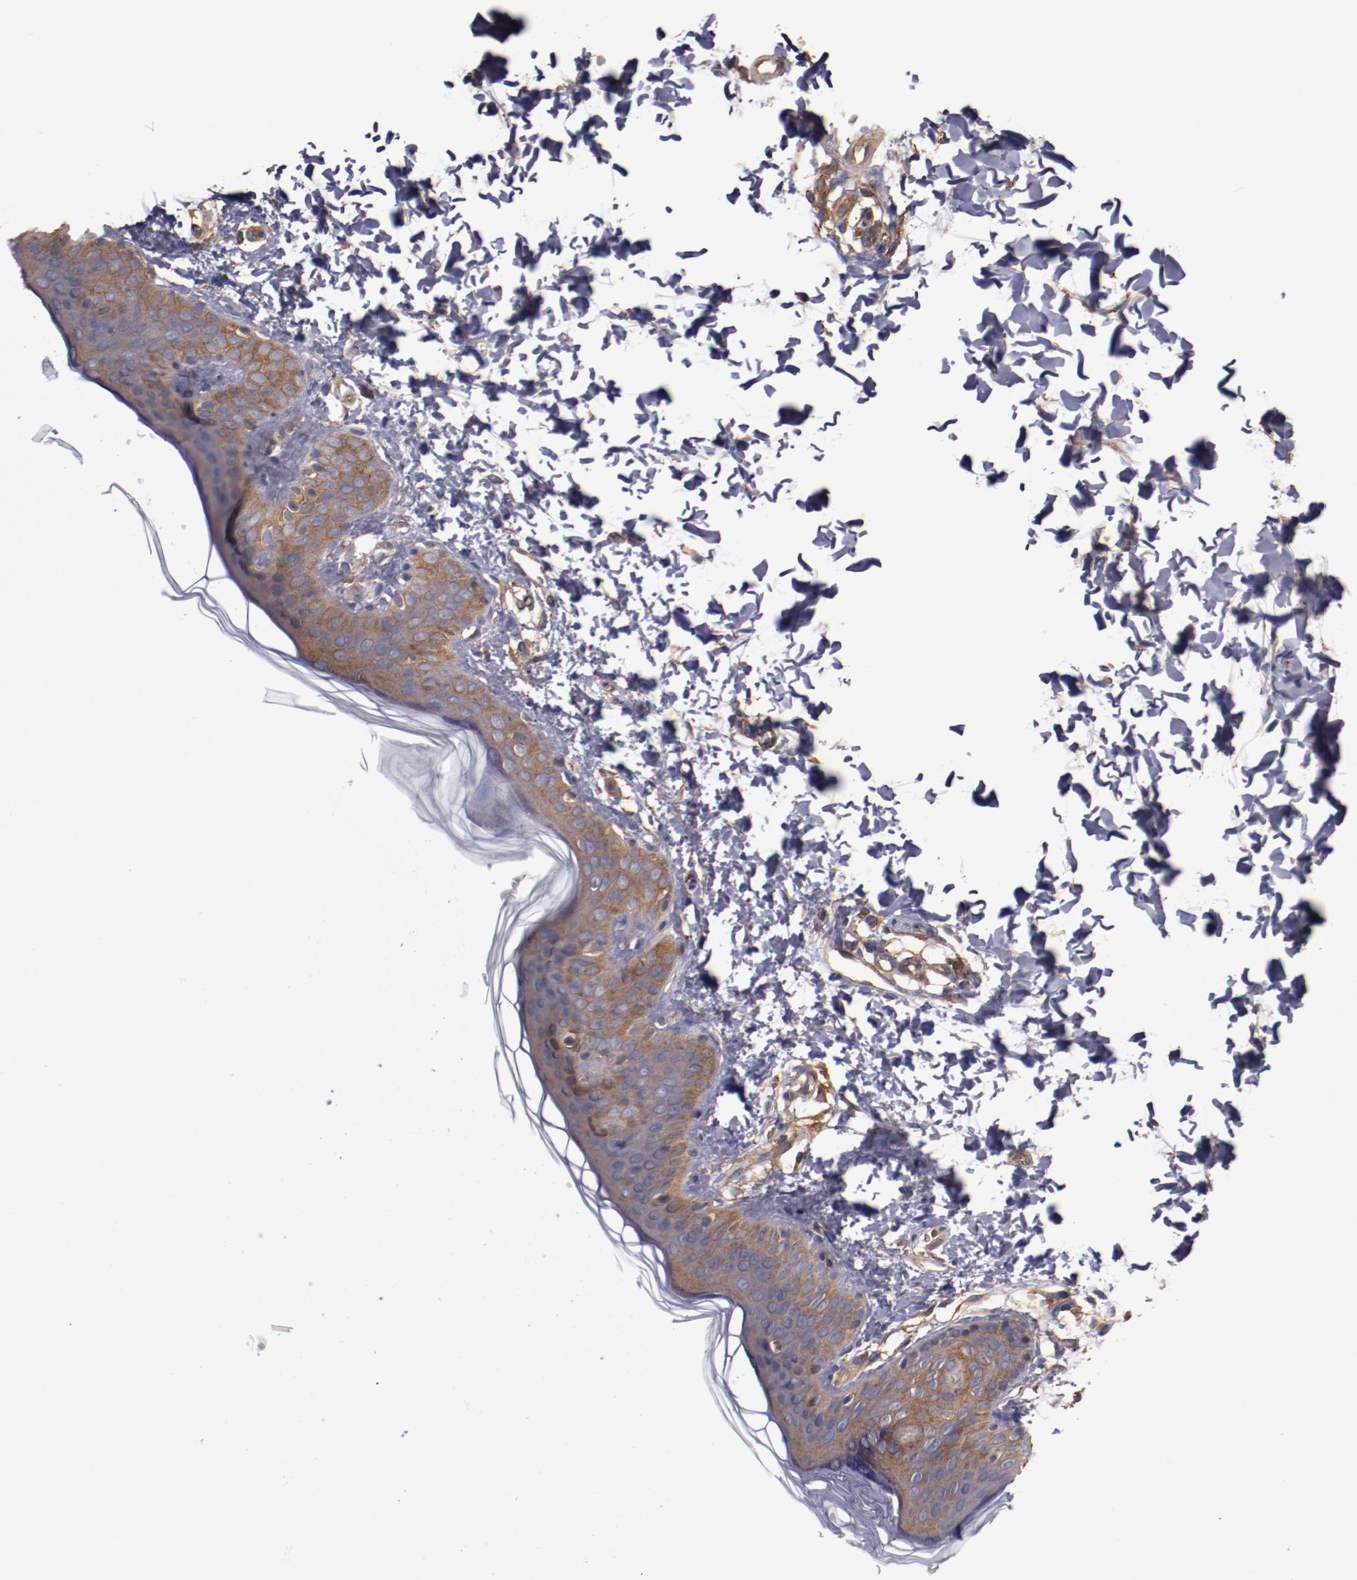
{"staining": {"intensity": "moderate", "quantity": ">75%", "location": "cytoplasmic/membranous"}, "tissue": "skin", "cell_type": "Fibroblasts", "image_type": "normal", "snomed": [{"axis": "morphology", "description": "Normal tissue, NOS"}, {"axis": "topography", "description": "Skin"}], "caption": "Normal skin reveals moderate cytoplasmic/membranous expression in about >75% of fibroblasts.", "gene": "TMOD3", "patient": {"sex": "female", "age": 4}}